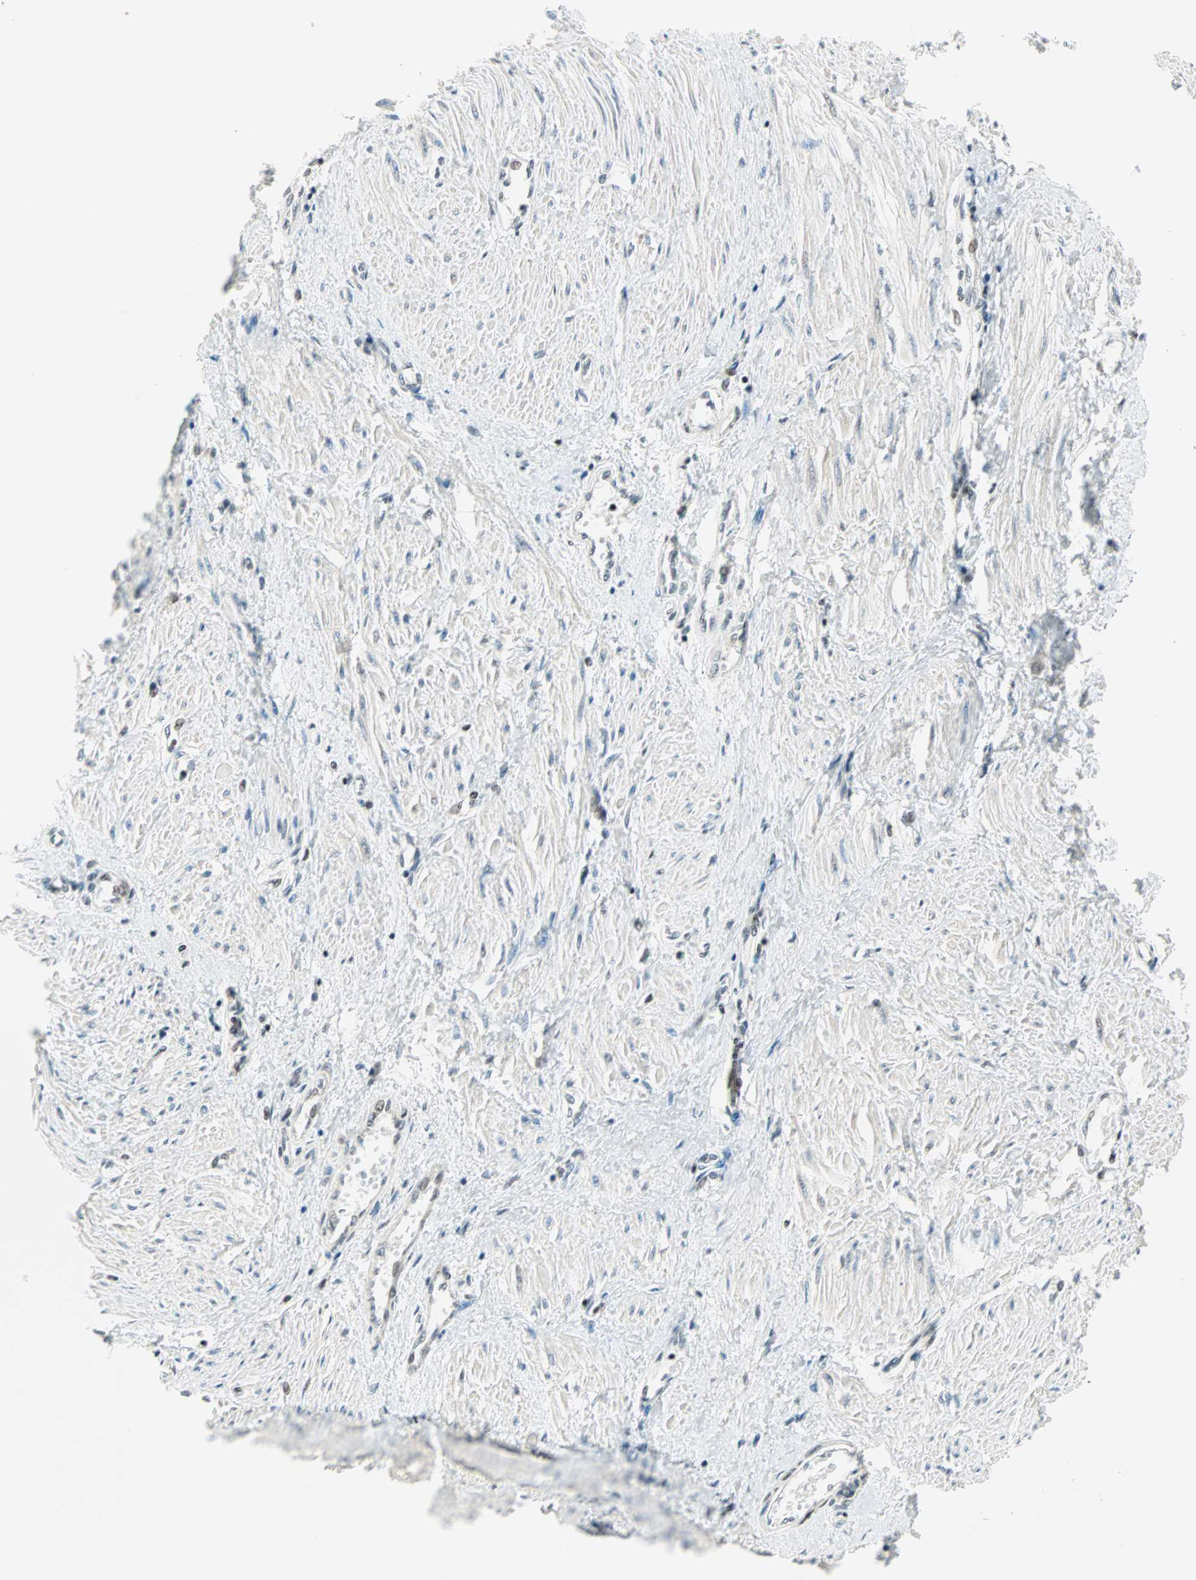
{"staining": {"intensity": "weak", "quantity": "<25%", "location": "nuclear"}, "tissue": "smooth muscle", "cell_type": "Smooth muscle cells", "image_type": "normal", "snomed": [{"axis": "morphology", "description": "Normal tissue, NOS"}, {"axis": "topography", "description": "Smooth muscle"}, {"axis": "topography", "description": "Uterus"}], "caption": "This is an immunohistochemistry image of normal human smooth muscle. There is no expression in smooth muscle cells.", "gene": "SIN3A", "patient": {"sex": "female", "age": 39}}